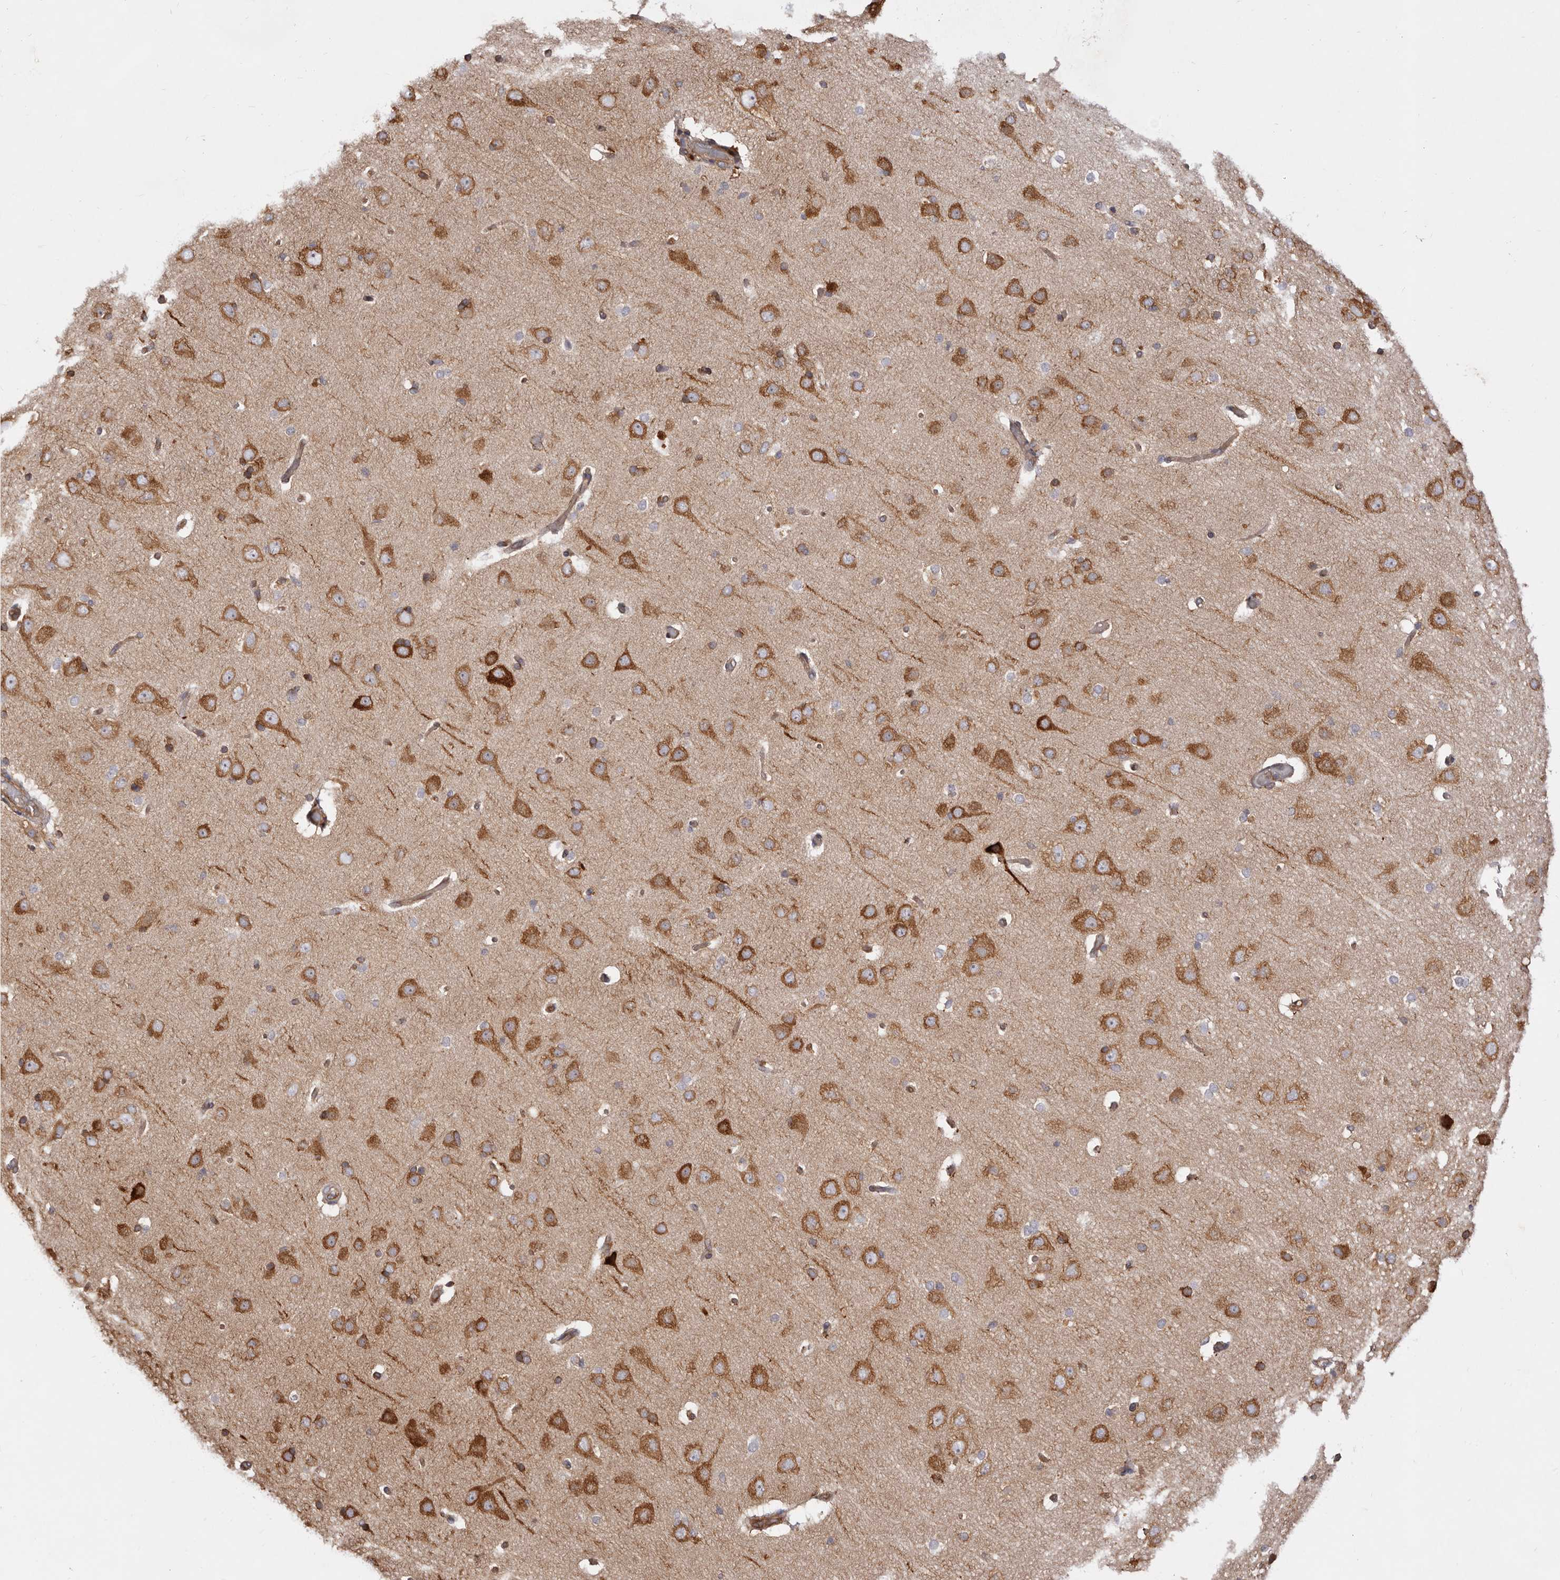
{"staining": {"intensity": "moderate", "quantity": ">75%", "location": "cytoplasmic/membranous"}, "tissue": "cerebral cortex", "cell_type": "Endothelial cells", "image_type": "normal", "snomed": [{"axis": "morphology", "description": "Normal tissue, NOS"}, {"axis": "topography", "description": "Cerebral cortex"}], "caption": "This is an image of IHC staining of benign cerebral cortex, which shows moderate staining in the cytoplasmic/membranous of endothelial cells.", "gene": "RPS6", "patient": {"sex": "male", "age": 34}}